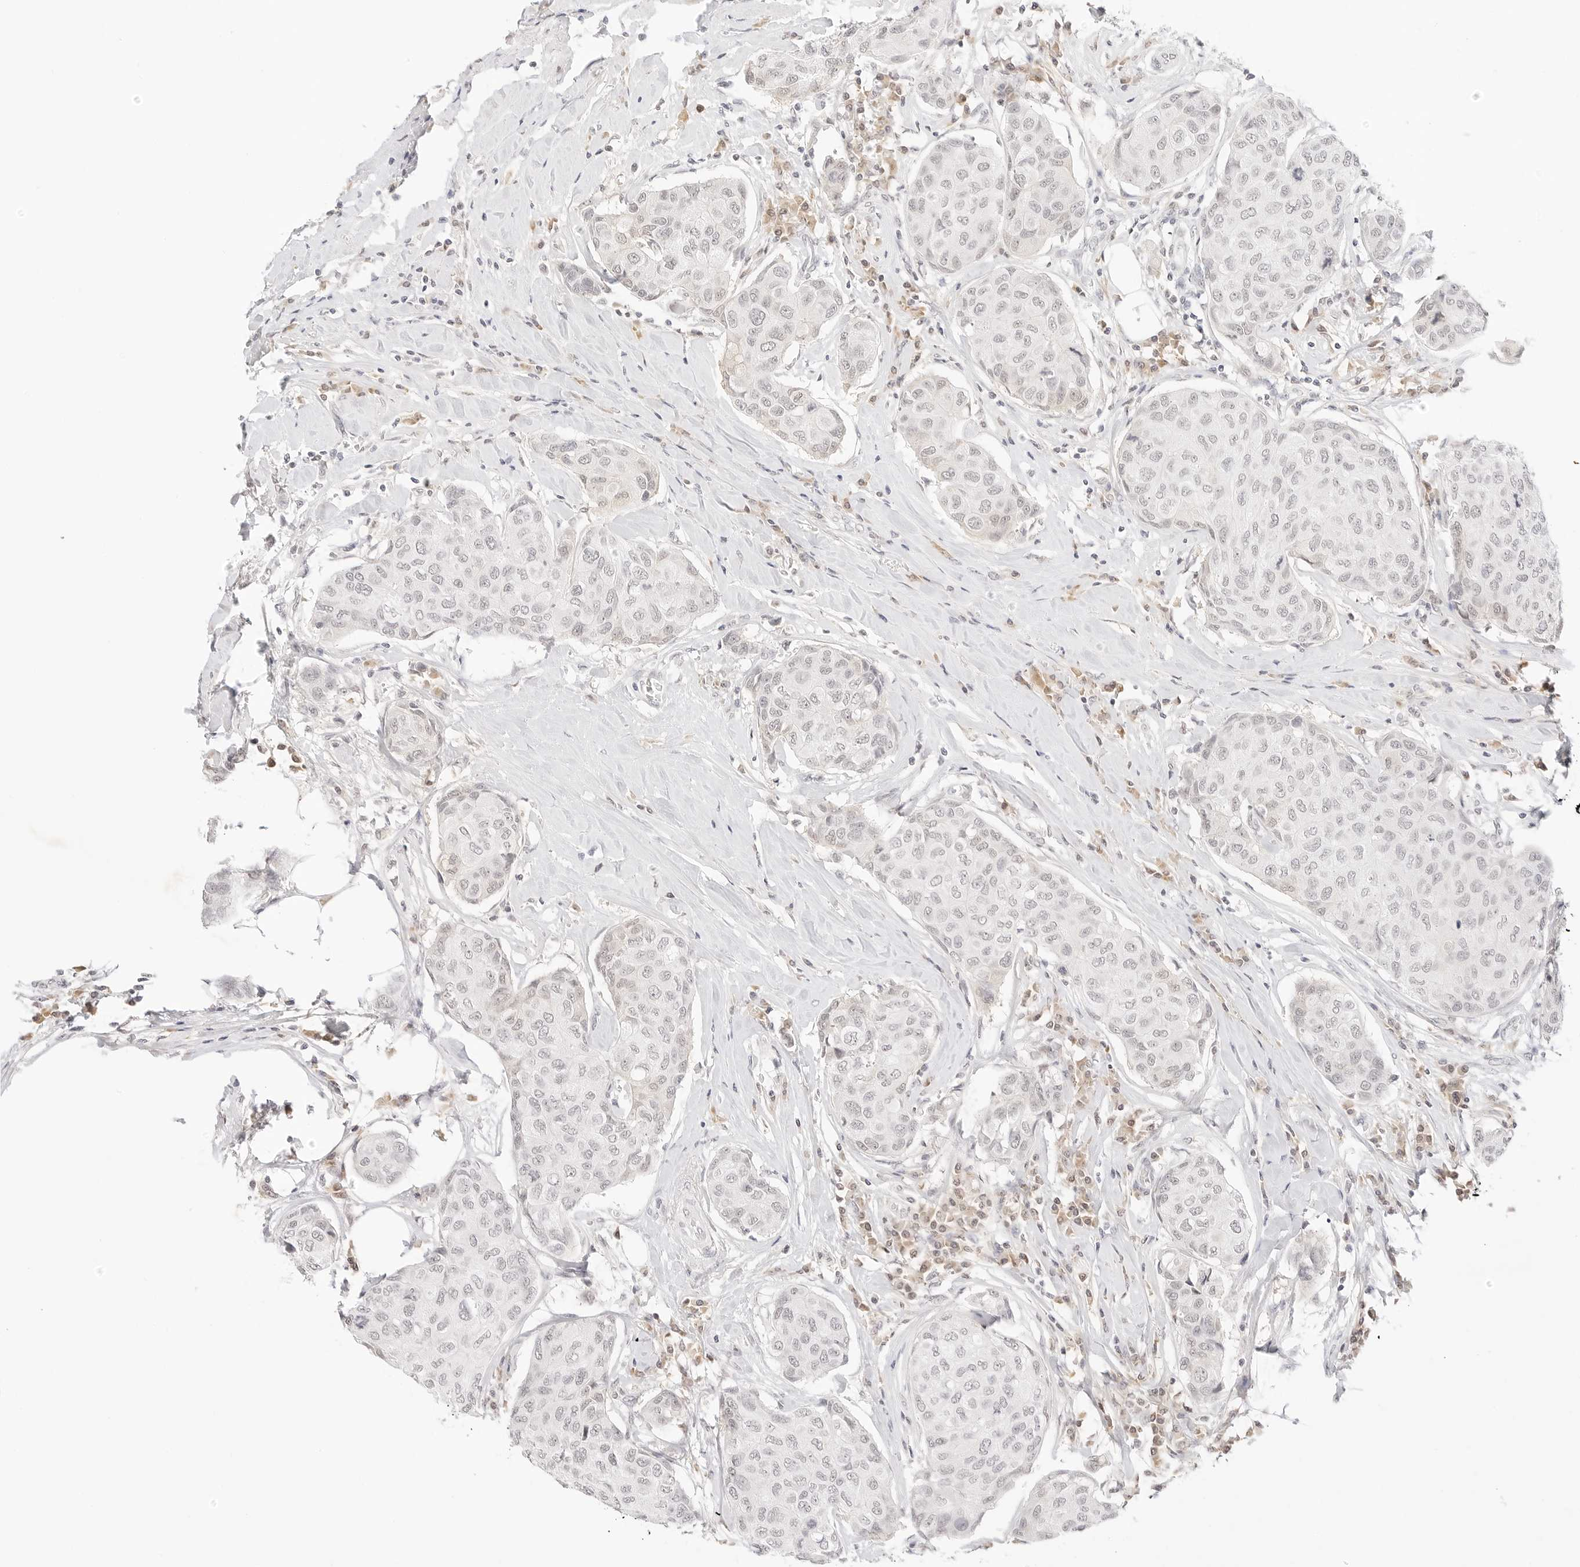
{"staining": {"intensity": "negative", "quantity": "none", "location": "none"}, "tissue": "breast cancer", "cell_type": "Tumor cells", "image_type": "cancer", "snomed": [{"axis": "morphology", "description": "Duct carcinoma"}, {"axis": "topography", "description": "Breast"}], "caption": "This is an immunohistochemistry (IHC) image of breast invasive ductal carcinoma. There is no staining in tumor cells.", "gene": "XKR4", "patient": {"sex": "female", "age": 80}}